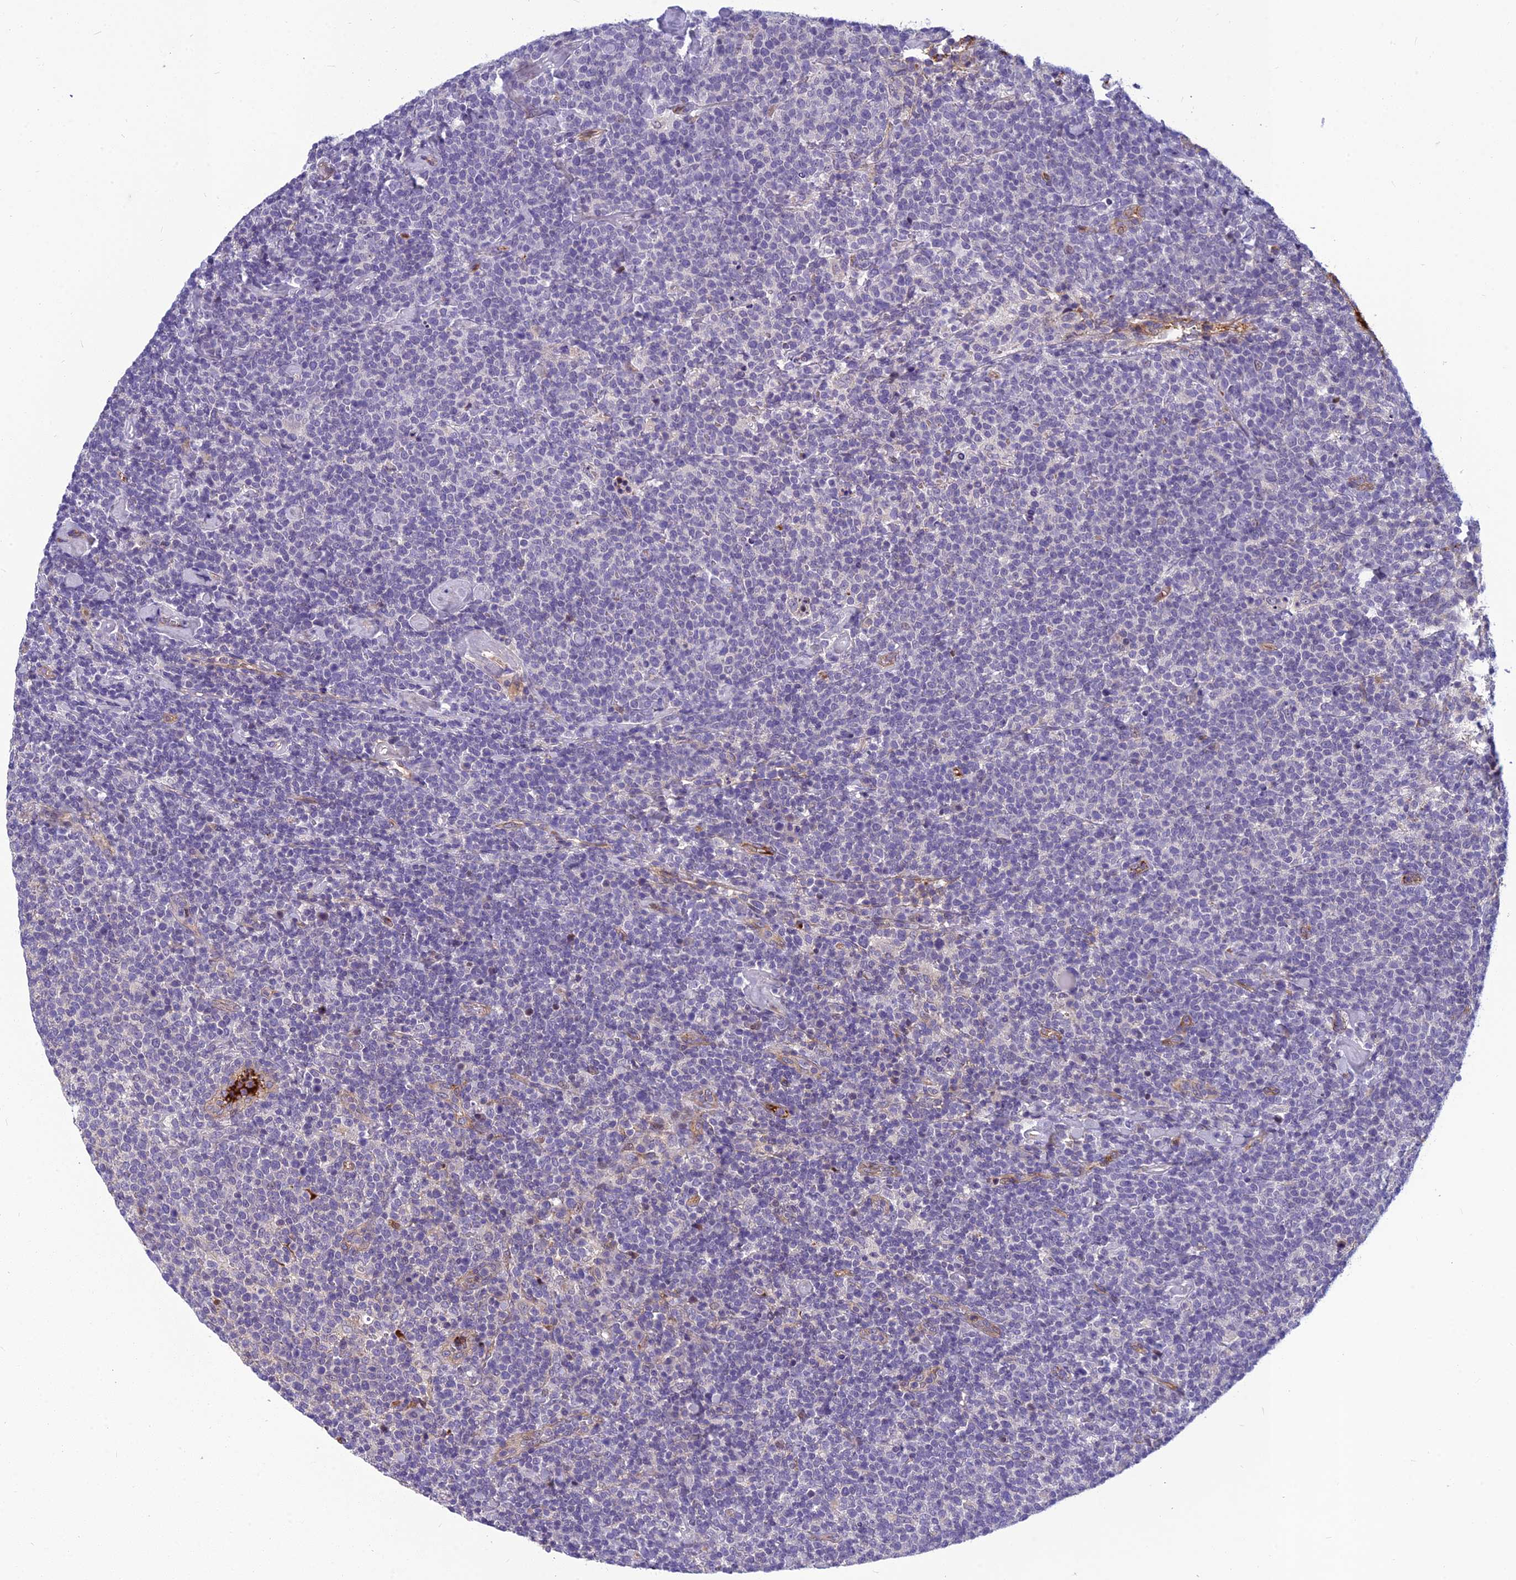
{"staining": {"intensity": "negative", "quantity": "none", "location": "none"}, "tissue": "lymphoma", "cell_type": "Tumor cells", "image_type": "cancer", "snomed": [{"axis": "morphology", "description": "Malignant lymphoma, non-Hodgkin's type, High grade"}, {"axis": "topography", "description": "Lymph node"}], "caption": "High-grade malignant lymphoma, non-Hodgkin's type was stained to show a protein in brown. There is no significant staining in tumor cells.", "gene": "CLEC11A", "patient": {"sex": "male", "age": 61}}